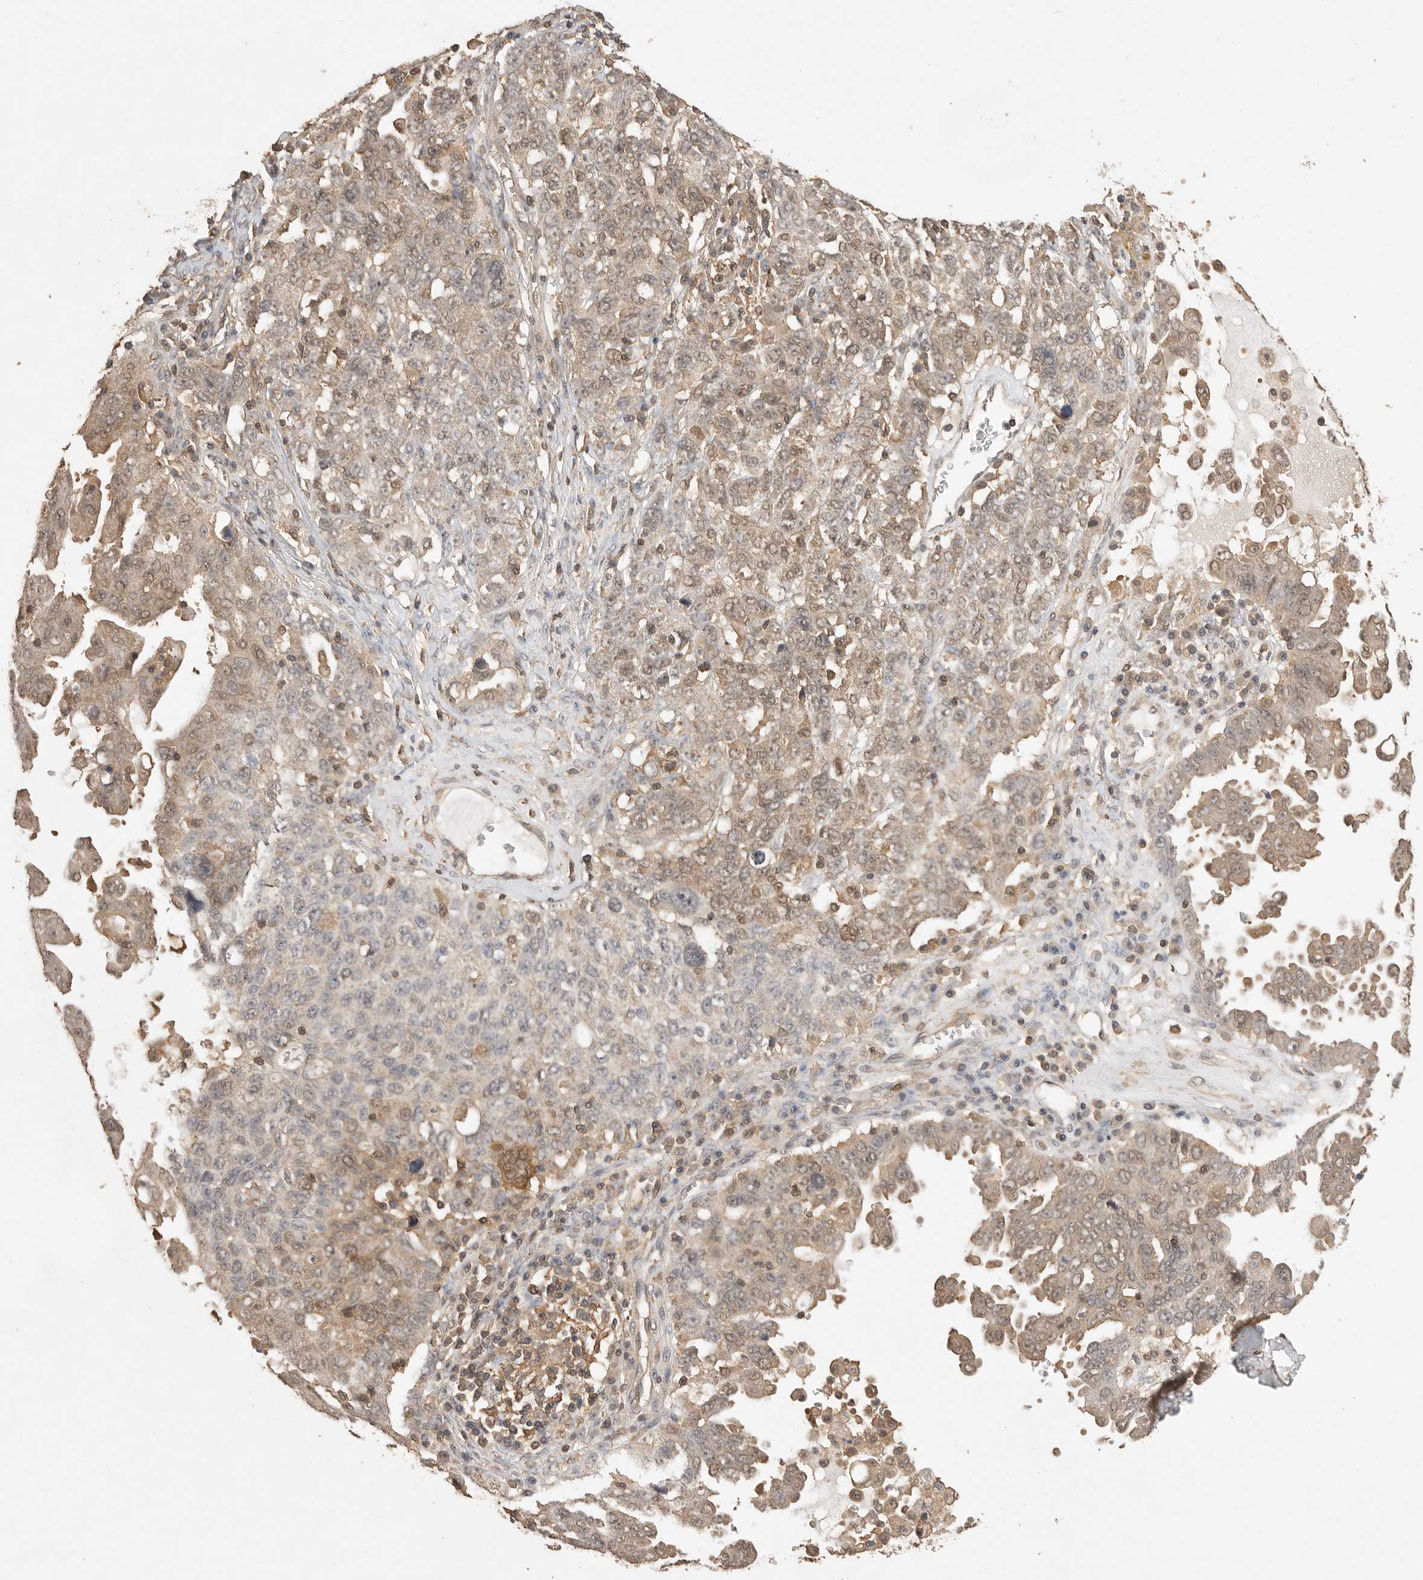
{"staining": {"intensity": "moderate", "quantity": ">75%", "location": "cytoplasmic/membranous,nuclear"}, "tissue": "ovarian cancer", "cell_type": "Tumor cells", "image_type": "cancer", "snomed": [{"axis": "morphology", "description": "Carcinoma, endometroid"}, {"axis": "topography", "description": "Ovary"}], "caption": "Immunohistochemical staining of human ovarian cancer displays medium levels of moderate cytoplasmic/membranous and nuclear positivity in about >75% of tumor cells.", "gene": "MAP2K1", "patient": {"sex": "female", "age": 62}}